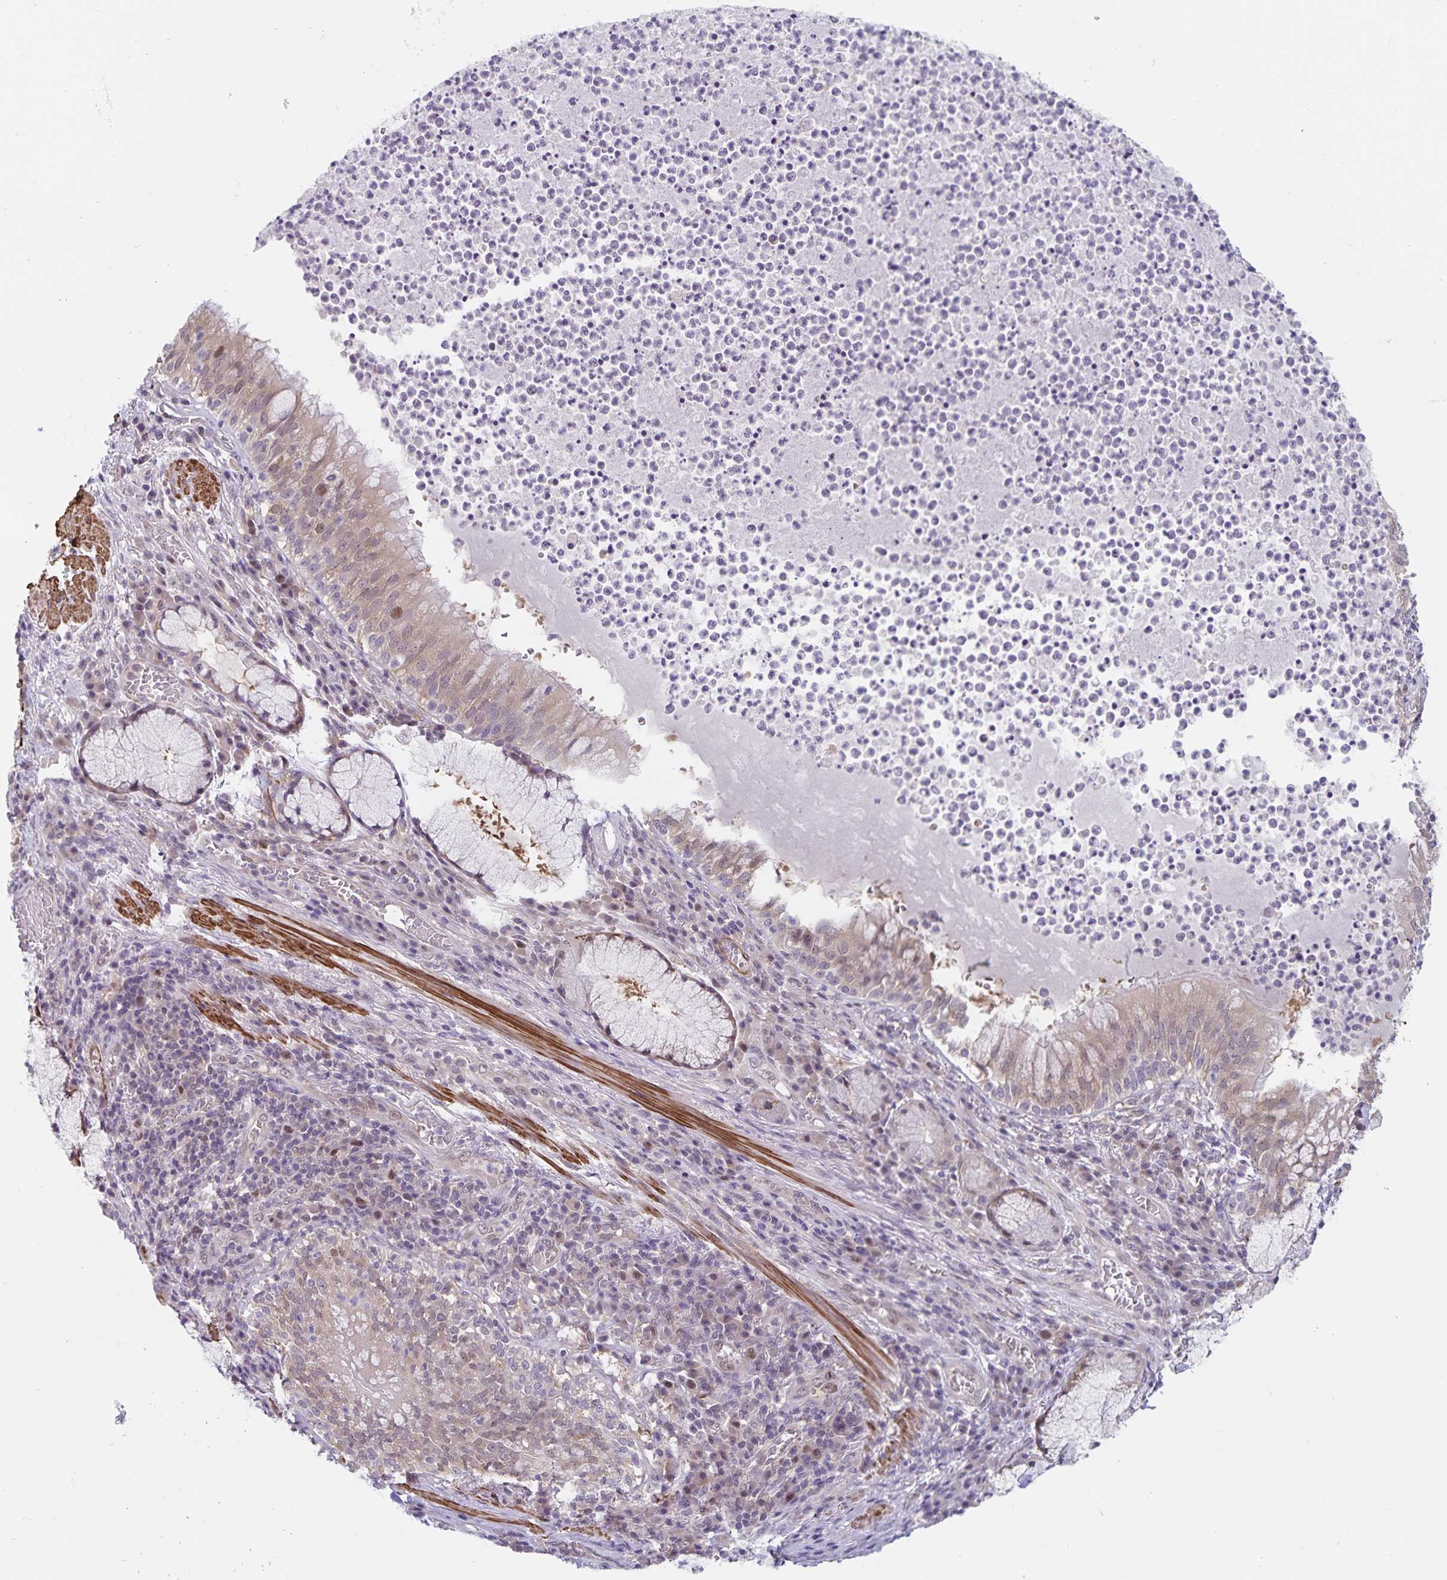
{"staining": {"intensity": "moderate", "quantity": "25%-75%", "location": "cytoplasmic/membranous"}, "tissue": "bronchus", "cell_type": "Respiratory epithelial cells", "image_type": "normal", "snomed": [{"axis": "morphology", "description": "Normal tissue, NOS"}, {"axis": "topography", "description": "Lymph node"}, {"axis": "topography", "description": "Bronchus"}], "caption": "DAB (3,3'-diaminobenzidine) immunohistochemical staining of unremarkable bronchus displays moderate cytoplasmic/membranous protein staining in approximately 25%-75% of respiratory epithelial cells. (Stains: DAB in brown, nuclei in blue, Microscopy: brightfield microscopy at high magnification).", "gene": "BAG6", "patient": {"sex": "male", "age": 56}}